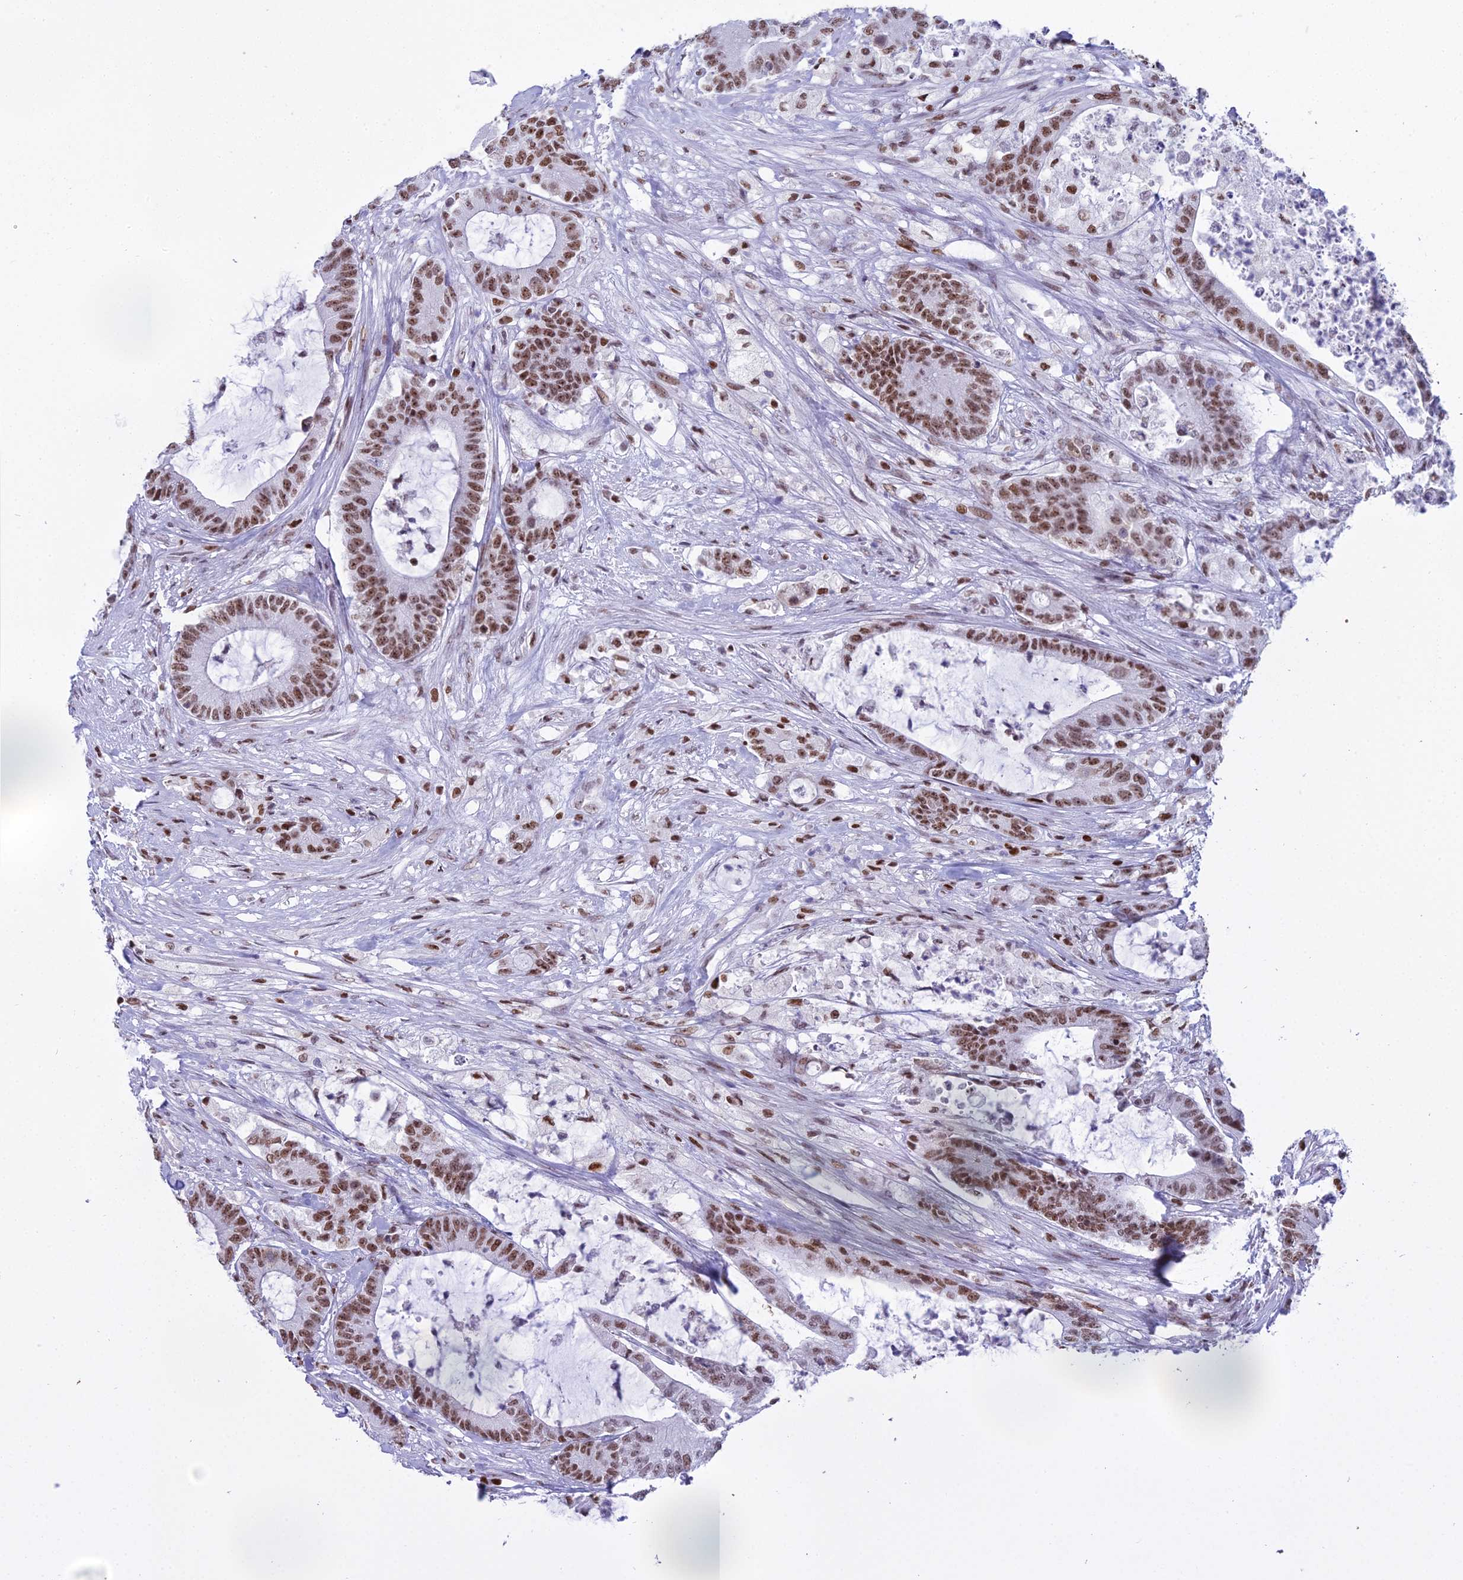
{"staining": {"intensity": "moderate", "quantity": ">75%", "location": "nuclear"}, "tissue": "colorectal cancer", "cell_type": "Tumor cells", "image_type": "cancer", "snomed": [{"axis": "morphology", "description": "Adenocarcinoma, NOS"}, {"axis": "topography", "description": "Colon"}], "caption": "Immunohistochemistry (DAB) staining of colorectal cancer (adenocarcinoma) exhibits moderate nuclear protein positivity in about >75% of tumor cells.", "gene": "PARP1", "patient": {"sex": "female", "age": 84}}